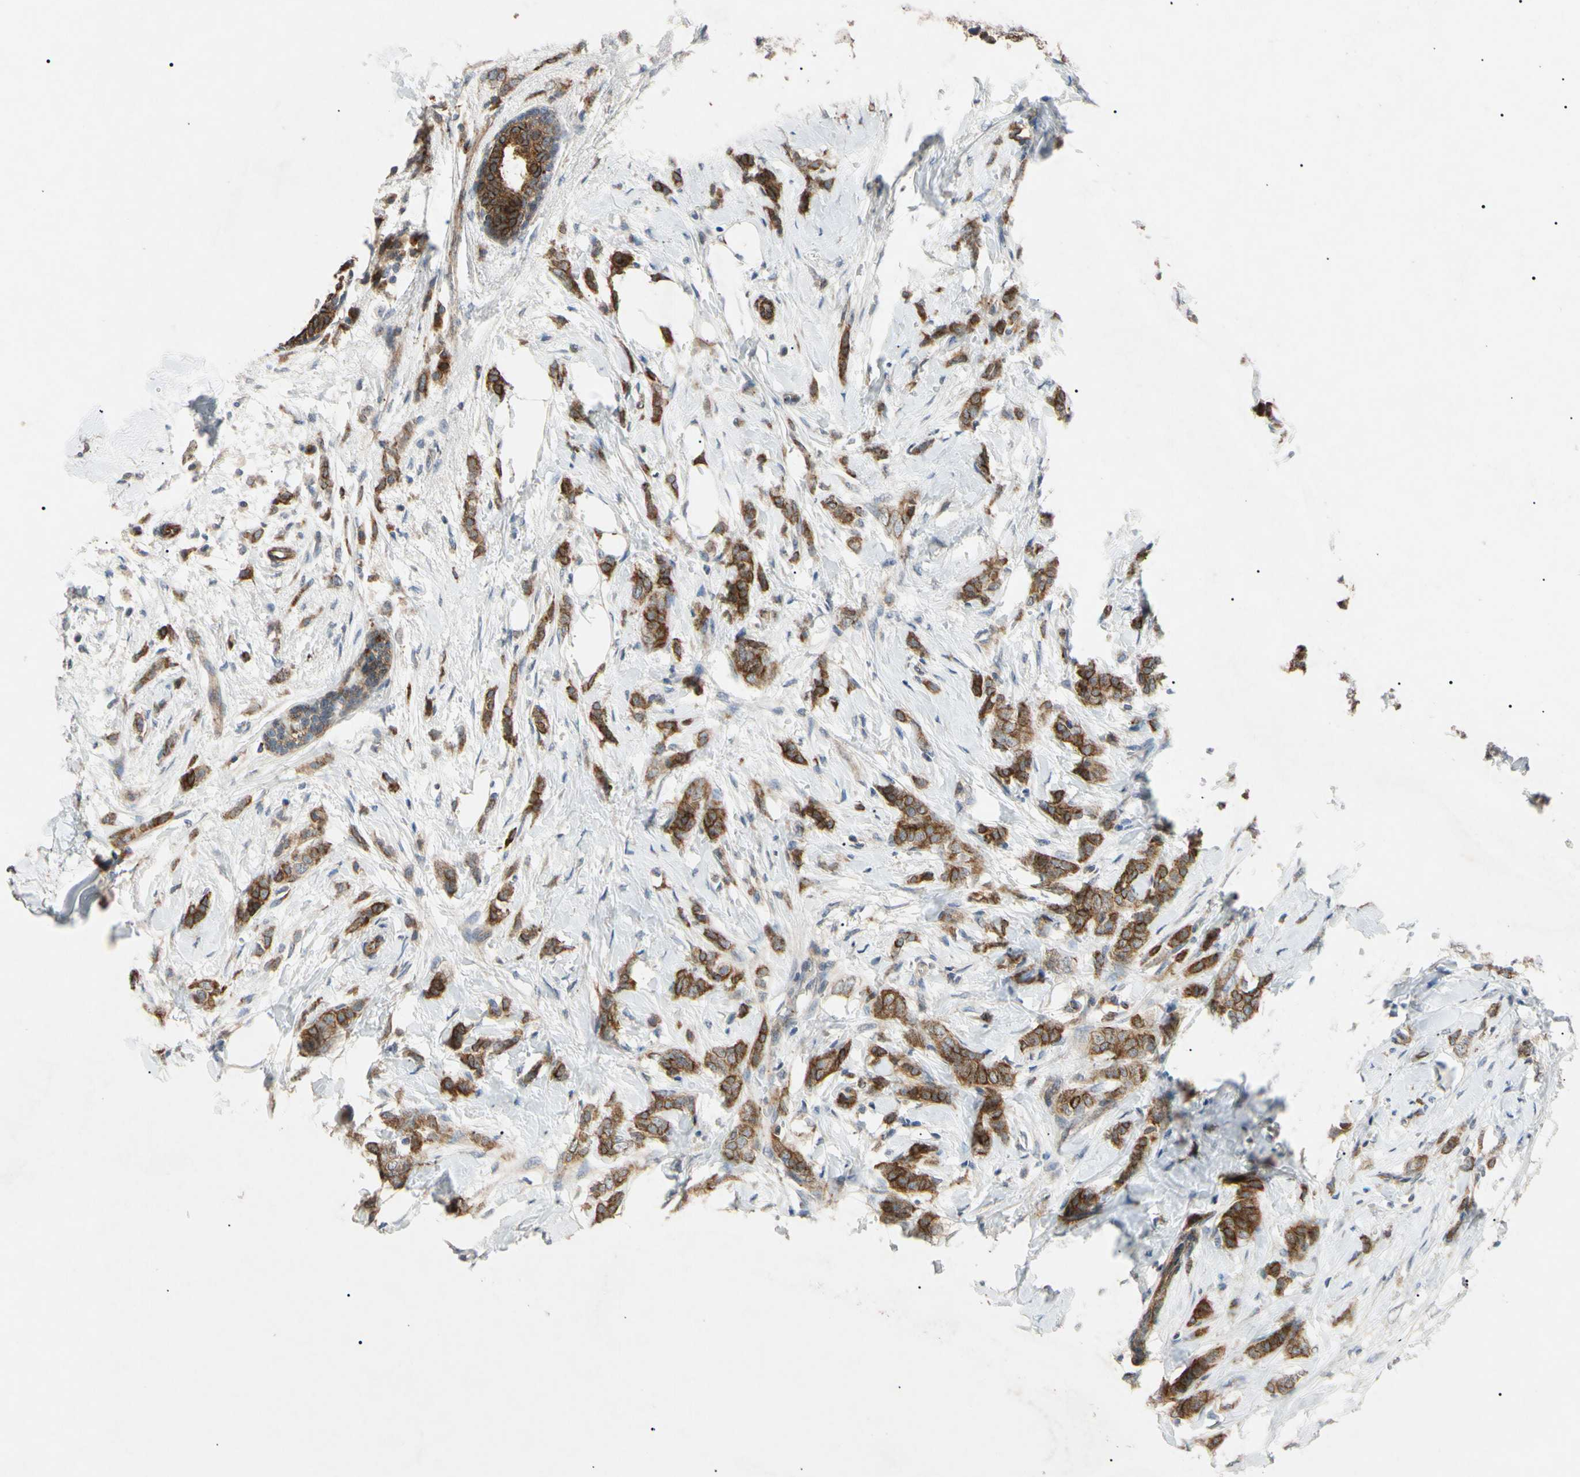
{"staining": {"intensity": "moderate", "quantity": ">75%", "location": "cytoplasmic/membranous,nuclear"}, "tissue": "breast cancer", "cell_type": "Tumor cells", "image_type": "cancer", "snomed": [{"axis": "morphology", "description": "Lobular carcinoma, in situ"}, {"axis": "morphology", "description": "Lobular carcinoma"}, {"axis": "topography", "description": "Breast"}], "caption": "Moderate cytoplasmic/membranous and nuclear protein expression is appreciated in approximately >75% of tumor cells in breast cancer (lobular carcinoma).", "gene": "TUBB4A", "patient": {"sex": "female", "age": 41}}